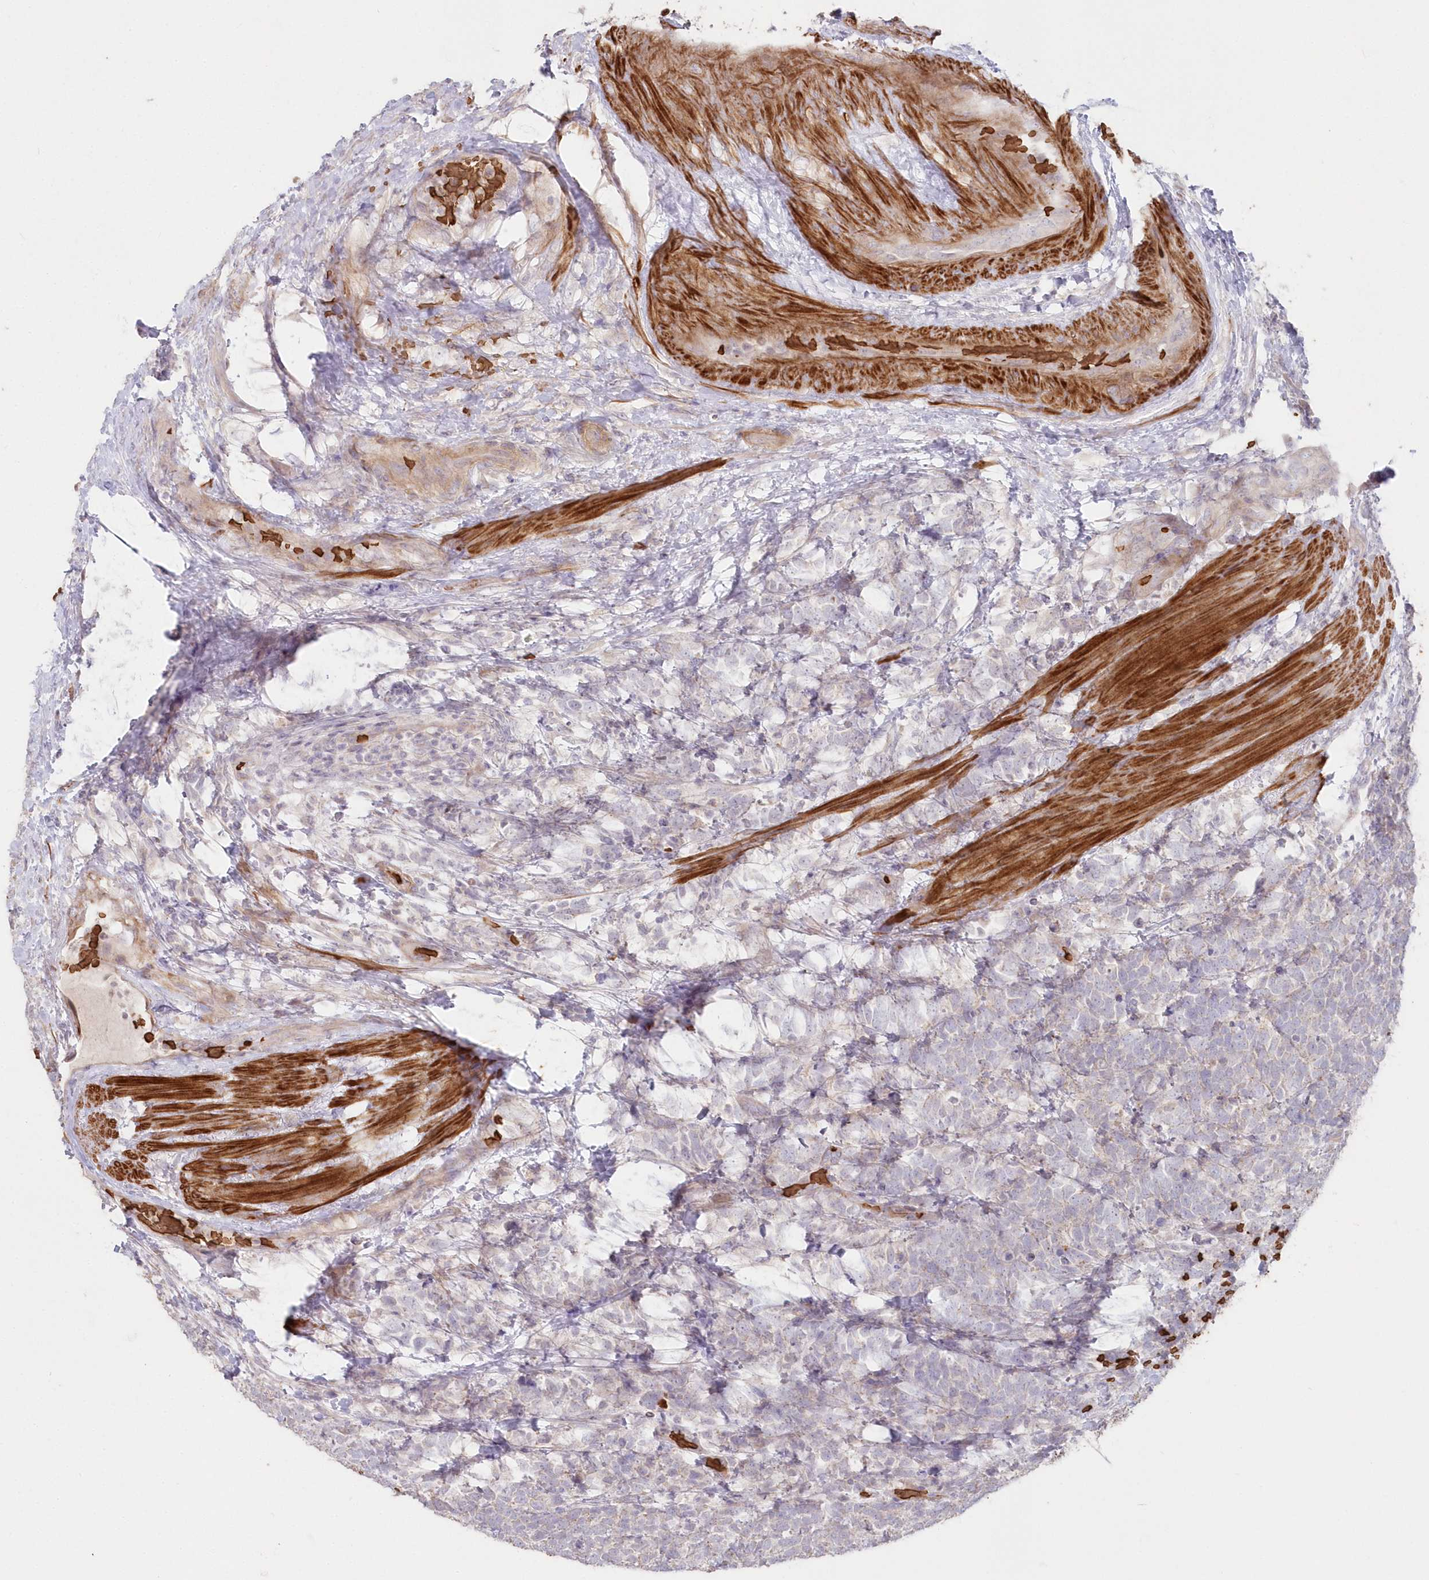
{"staining": {"intensity": "negative", "quantity": "none", "location": "none"}, "tissue": "urothelial cancer", "cell_type": "Tumor cells", "image_type": "cancer", "snomed": [{"axis": "morphology", "description": "Urothelial carcinoma, High grade"}, {"axis": "topography", "description": "Urinary bladder"}], "caption": "Tumor cells show no significant protein expression in urothelial cancer. (Brightfield microscopy of DAB (3,3'-diaminobenzidine) immunohistochemistry at high magnification).", "gene": "SERINC1", "patient": {"sex": "female", "age": 82}}